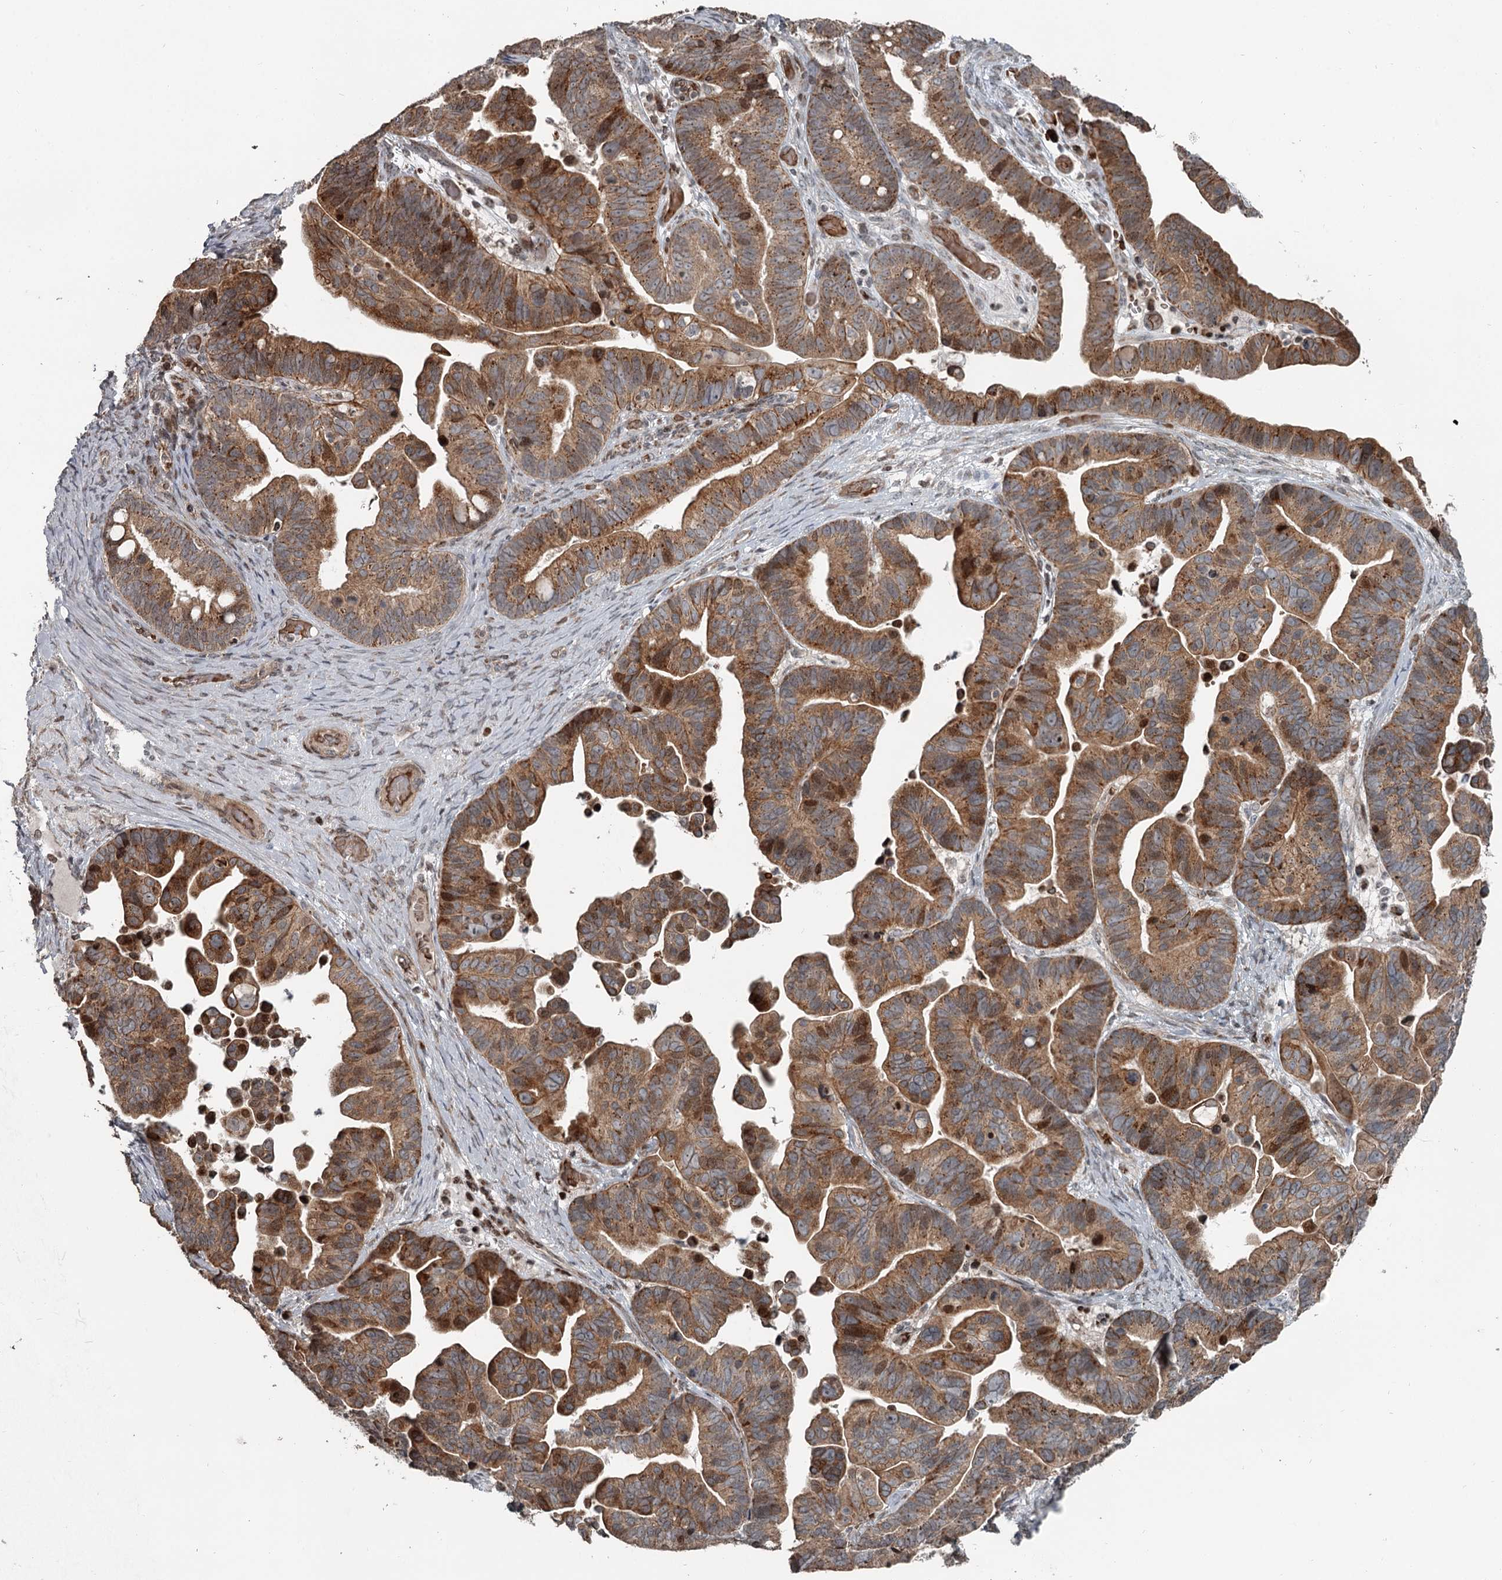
{"staining": {"intensity": "moderate", "quantity": ">75%", "location": "cytoplasmic/membranous"}, "tissue": "ovarian cancer", "cell_type": "Tumor cells", "image_type": "cancer", "snomed": [{"axis": "morphology", "description": "Cystadenocarcinoma, serous, NOS"}, {"axis": "topography", "description": "Ovary"}], "caption": "High-power microscopy captured an IHC photomicrograph of ovarian cancer, revealing moderate cytoplasmic/membranous positivity in about >75% of tumor cells.", "gene": "RASSF8", "patient": {"sex": "female", "age": 56}}